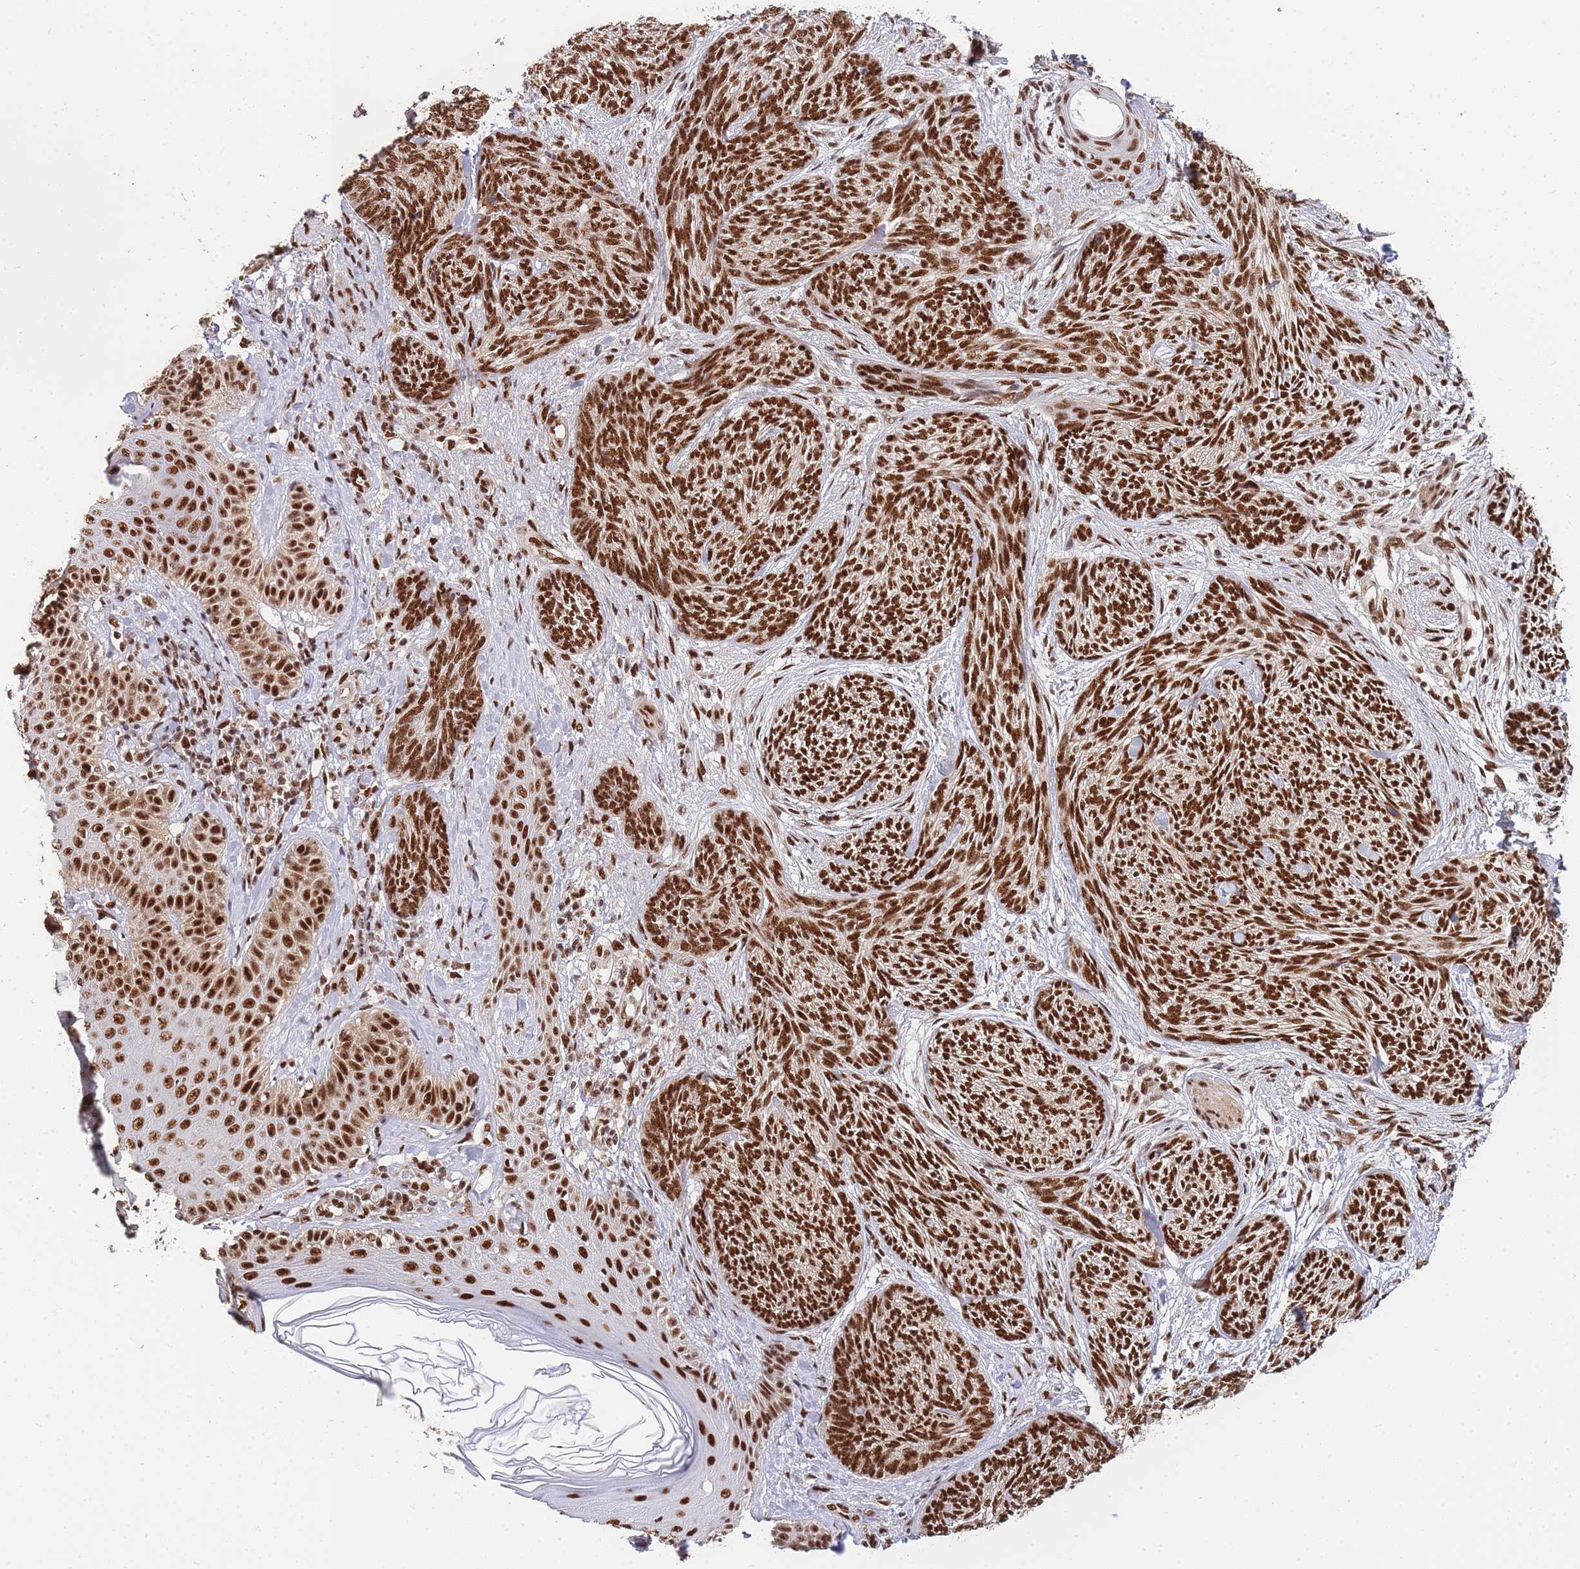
{"staining": {"intensity": "strong", "quantity": ">75%", "location": "nuclear"}, "tissue": "skin cancer", "cell_type": "Tumor cells", "image_type": "cancer", "snomed": [{"axis": "morphology", "description": "Basal cell carcinoma"}, {"axis": "topography", "description": "Skin"}], "caption": "Skin basal cell carcinoma stained with immunohistochemistry reveals strong nuclear expression in about >75% of tumor cells. (Stains: DAB in brown, nuclei in blue, Microscopy: brightfield microscopy at high magnification).", "gene": "PRKDC", "patient": {"sex": "male", "age": 73}}